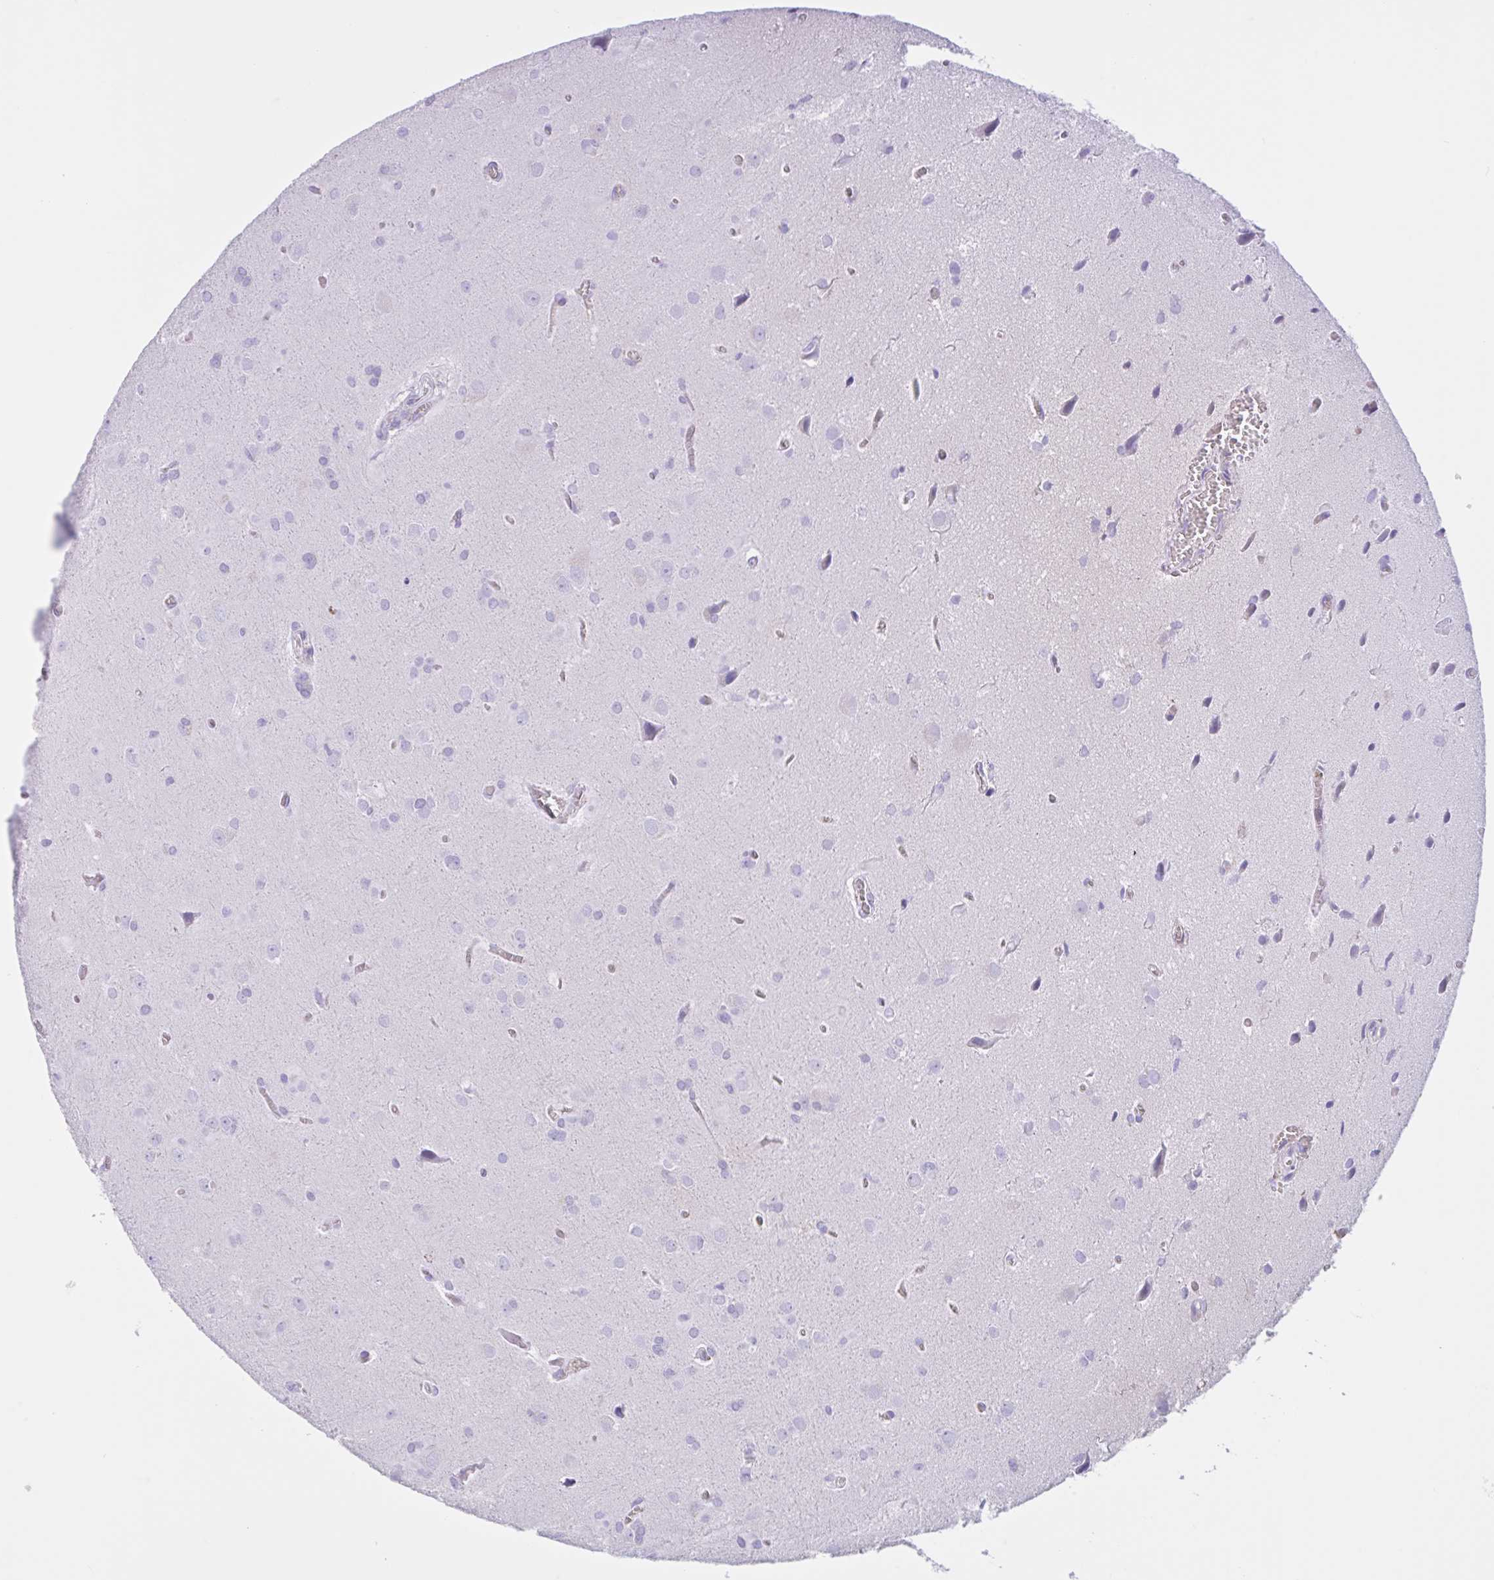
{"staining": {"intensity": "negative", "quantity": "none", "location": "none"}, "tissue": "glioma", "cell_type": "Tumor cells", "image_type": "cancer", "snomed": [{"axis": "morphology", "description": "Glioma, malignant, Low grade"}, {"axis": "topography", "description": "Brain"}], "caption": "Tumor cells show no significant protein positivity in malignant low-grade glioma.", "gene": "LARGE2", "patient": {"sex": "male", "age": 58}}